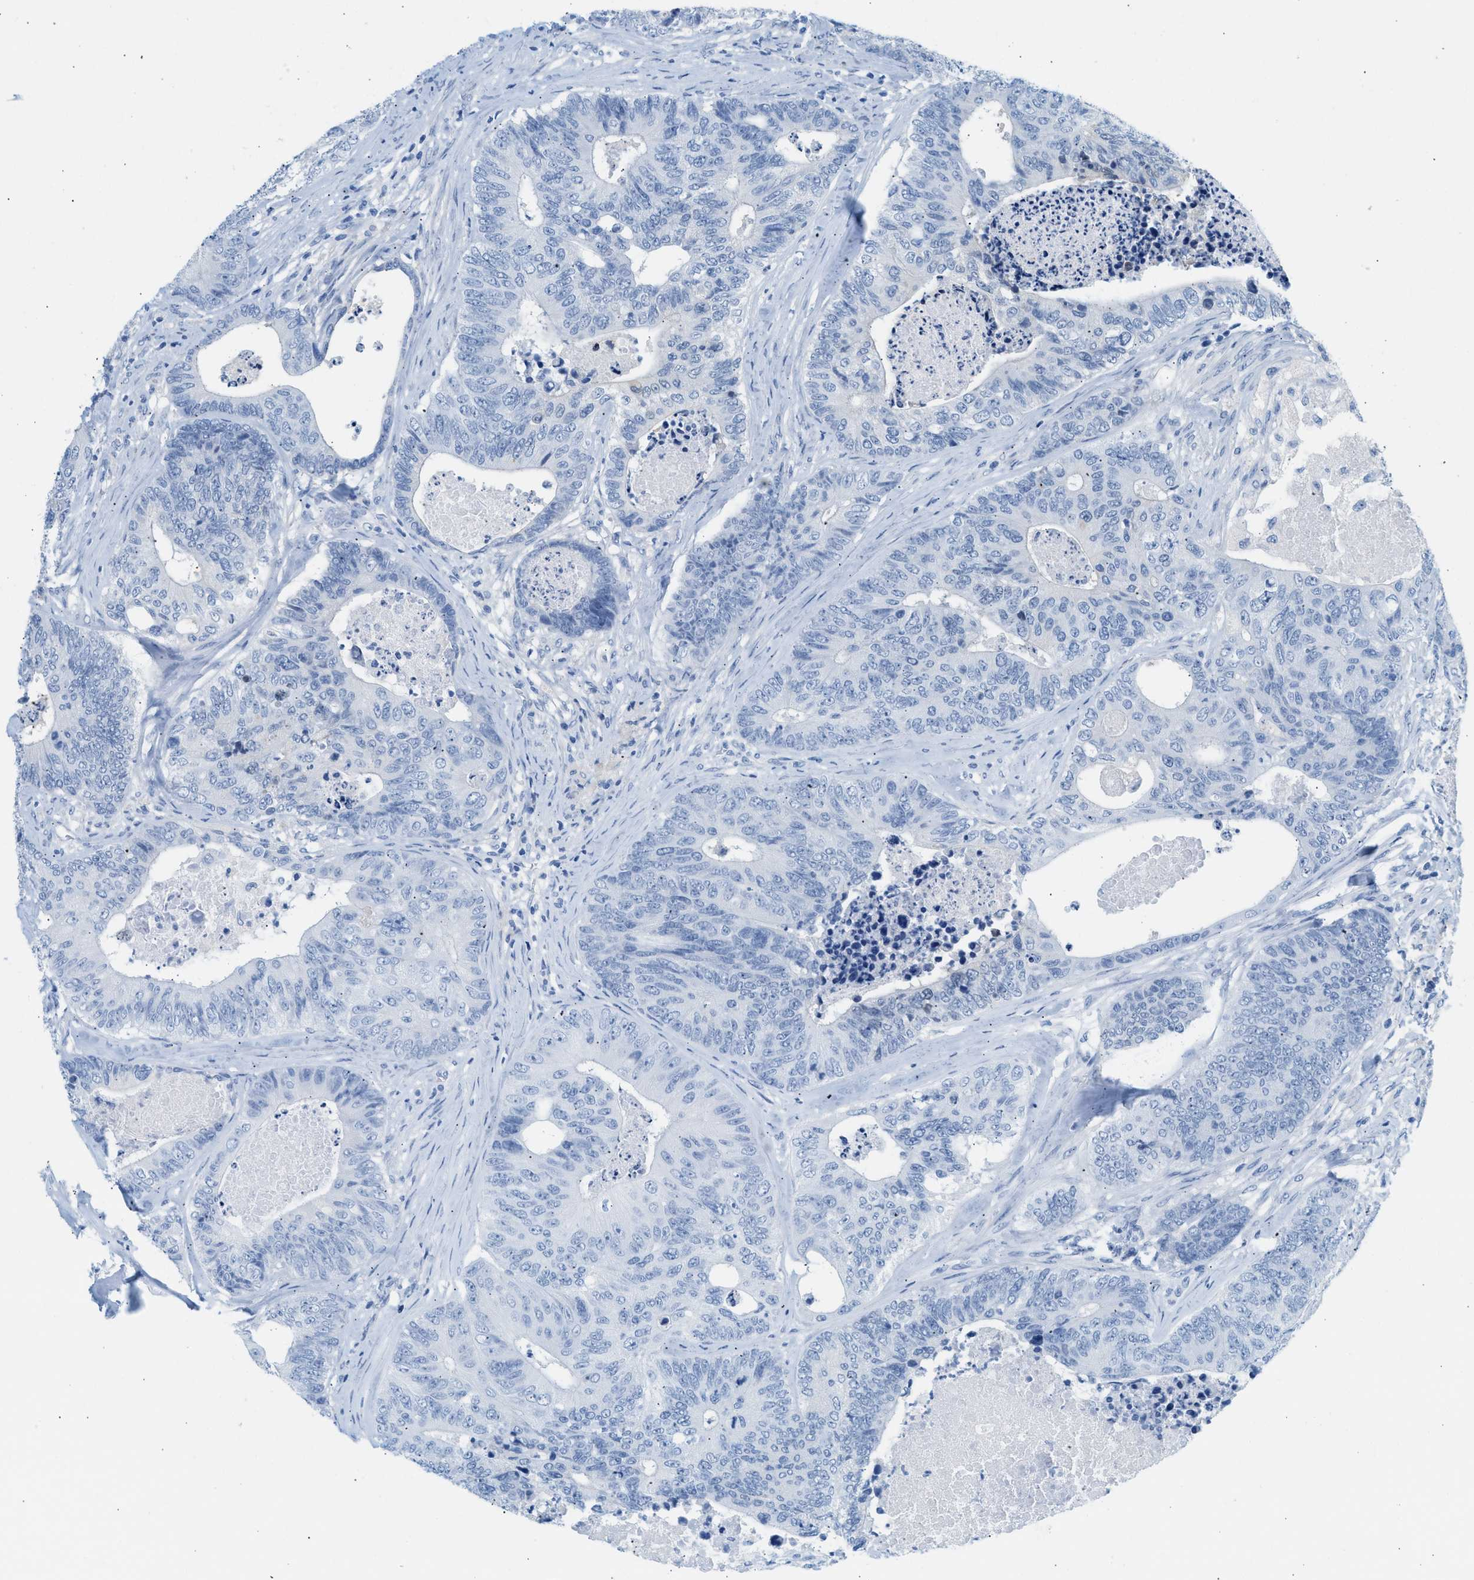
{"staining": {"intensity": "negative", "quantity": "none", "location": "none"}, "tissue": "colorectal cancer", "cell_type": "Tumor cells", "image_type": "cancer", "snomed": [{"axis": "morphology", "description": "Adenocarcinoma, NOS"}, {"axis": "topography", "description": "Colon"}], "caption": "Immunohistochemistry (IHC) of human colorectal cancer (adenocarcinoma) reveals no expression in tumor cells.", "gene": "SPAM1", "patient": {"sex": "female", "age": 67}}